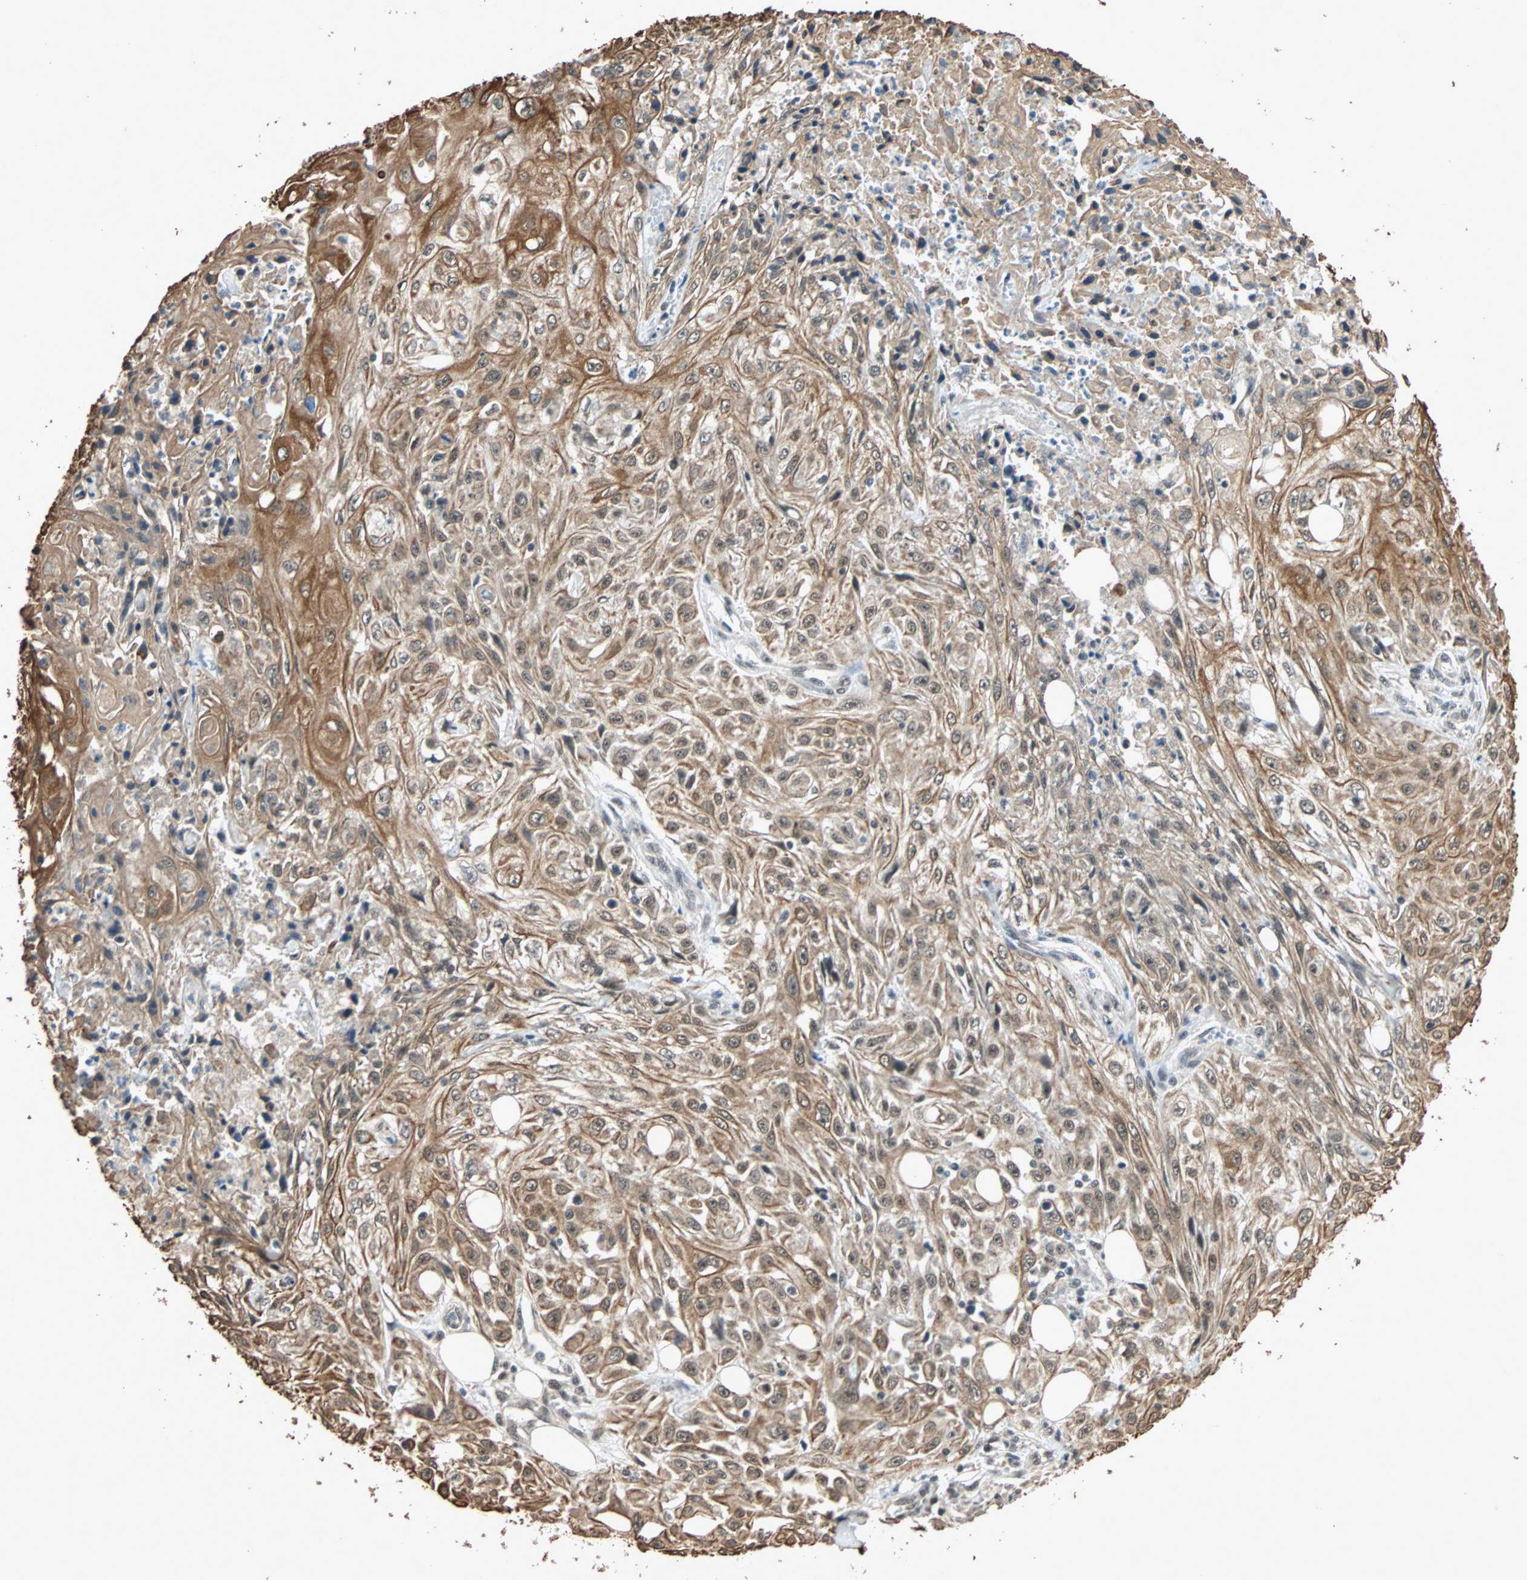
{"staining": {"intensity": "moderate", "quantity": ">75%", "location": "cytoplasmic/membranous,nuclear"}, "tissue": "skin cancer", "cell_type": "Tumor cells", "image_type": "cancer", "snomed": [{"axis": "morphology", "description": "Squamous cell carcinoma, NOS"}, {"axis": "morphology", "description": "Squamous cell carcinoma, metastatic, NOS"}, {"axis": "topography", "description": "Skin"}, {"axis": "topography", "description": "Lymph node"}], "caption": "Skin cancer (metastatic squamous cell carcinoma) was stained to show a protein in brown. There is medium levels of moderate cytoplasmic/membranous and nuclear expression in approximately >75% of tumor cells.", "gene": "CDC5L", "patient": {"sex": "male", "age": 75}}